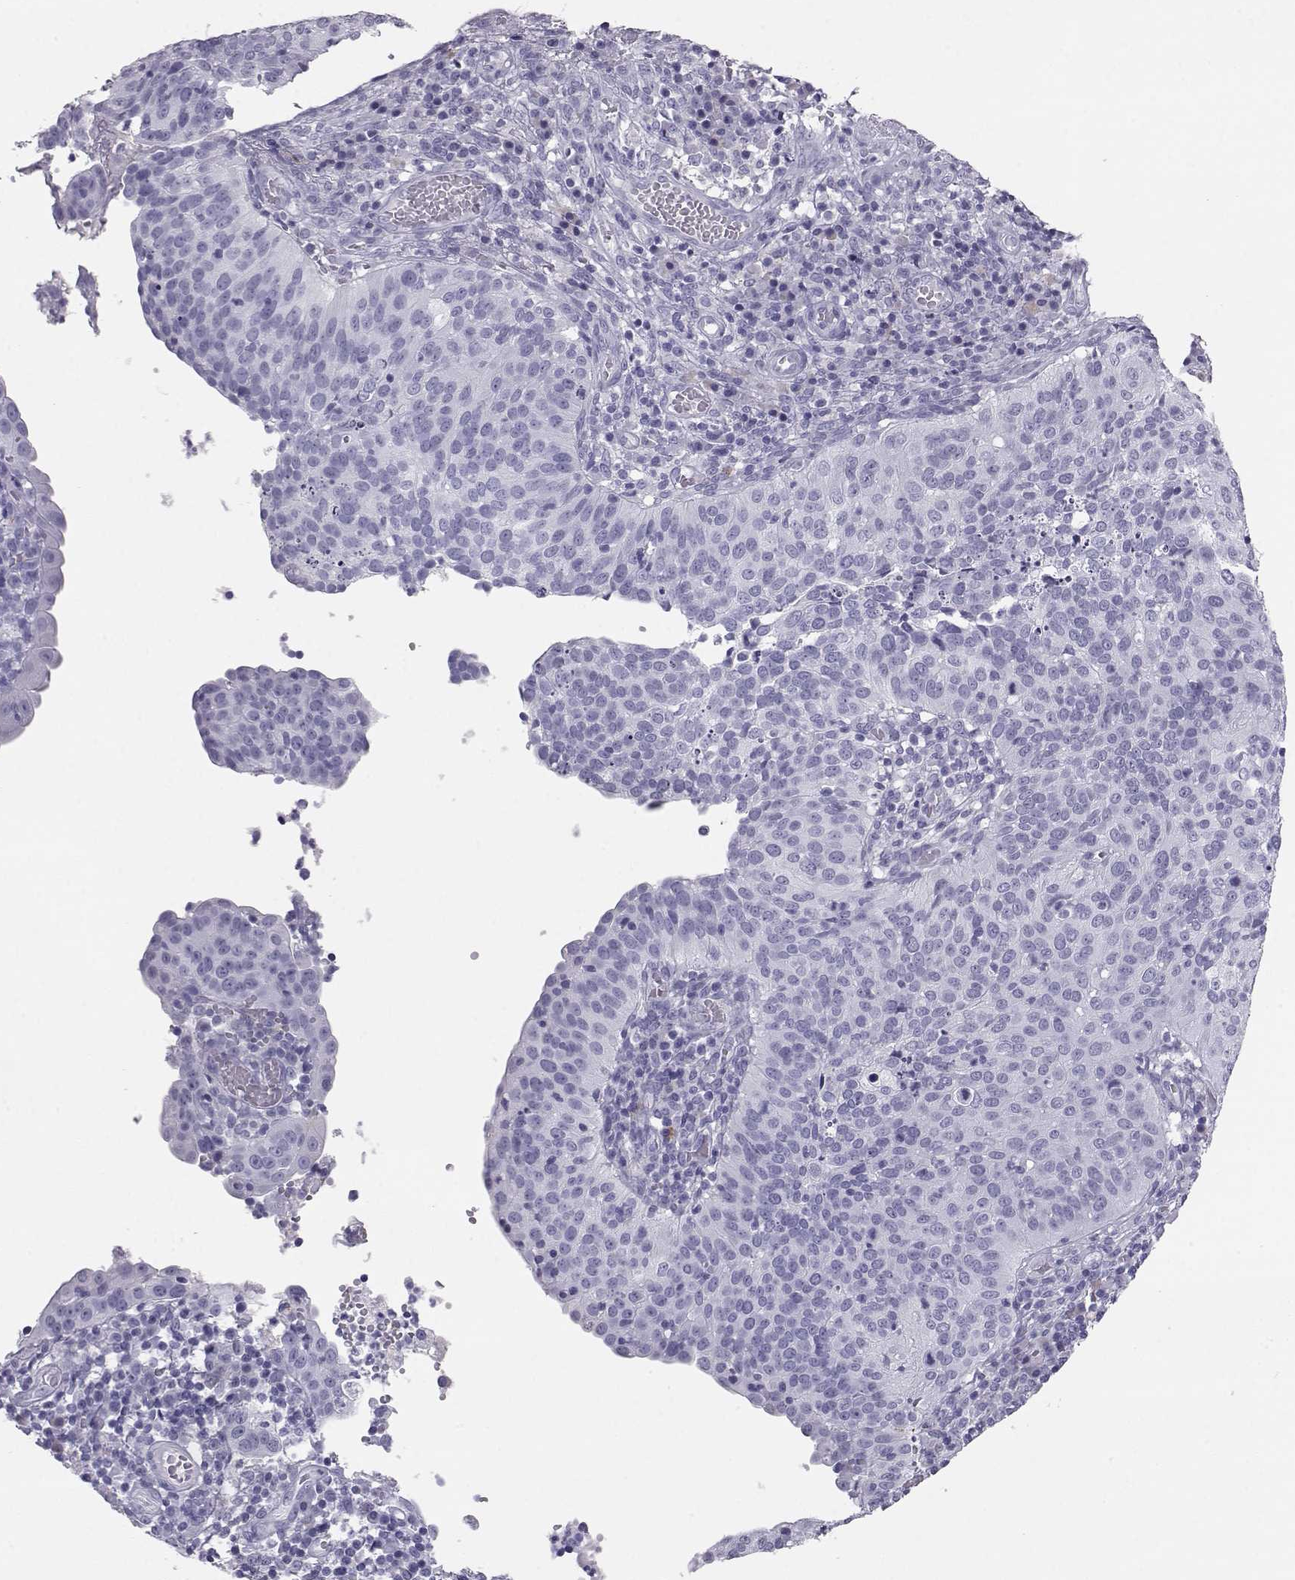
{"staining": {"intensity": "negative", "quantity": "none", "location": "none"}, "tissue": "cervical cancer", "cell_type": "Tumor cells", "image_type": "cancer", "snomed": [{"axis": "morphology", "description": "Squamous cell carcinoma, NOS"}, {"axis": "topography", "description": "Cervix"}], "caption": "Image shows no significant protein positivity in tumor cells of cervical cancer (squamous cell carcinoma). (Brightfield microscopy of DAB immunohistochemistry (IHC) at high magnification).", "gene": "ITLN2", "patient": {"sex": "female", "age": 39}}